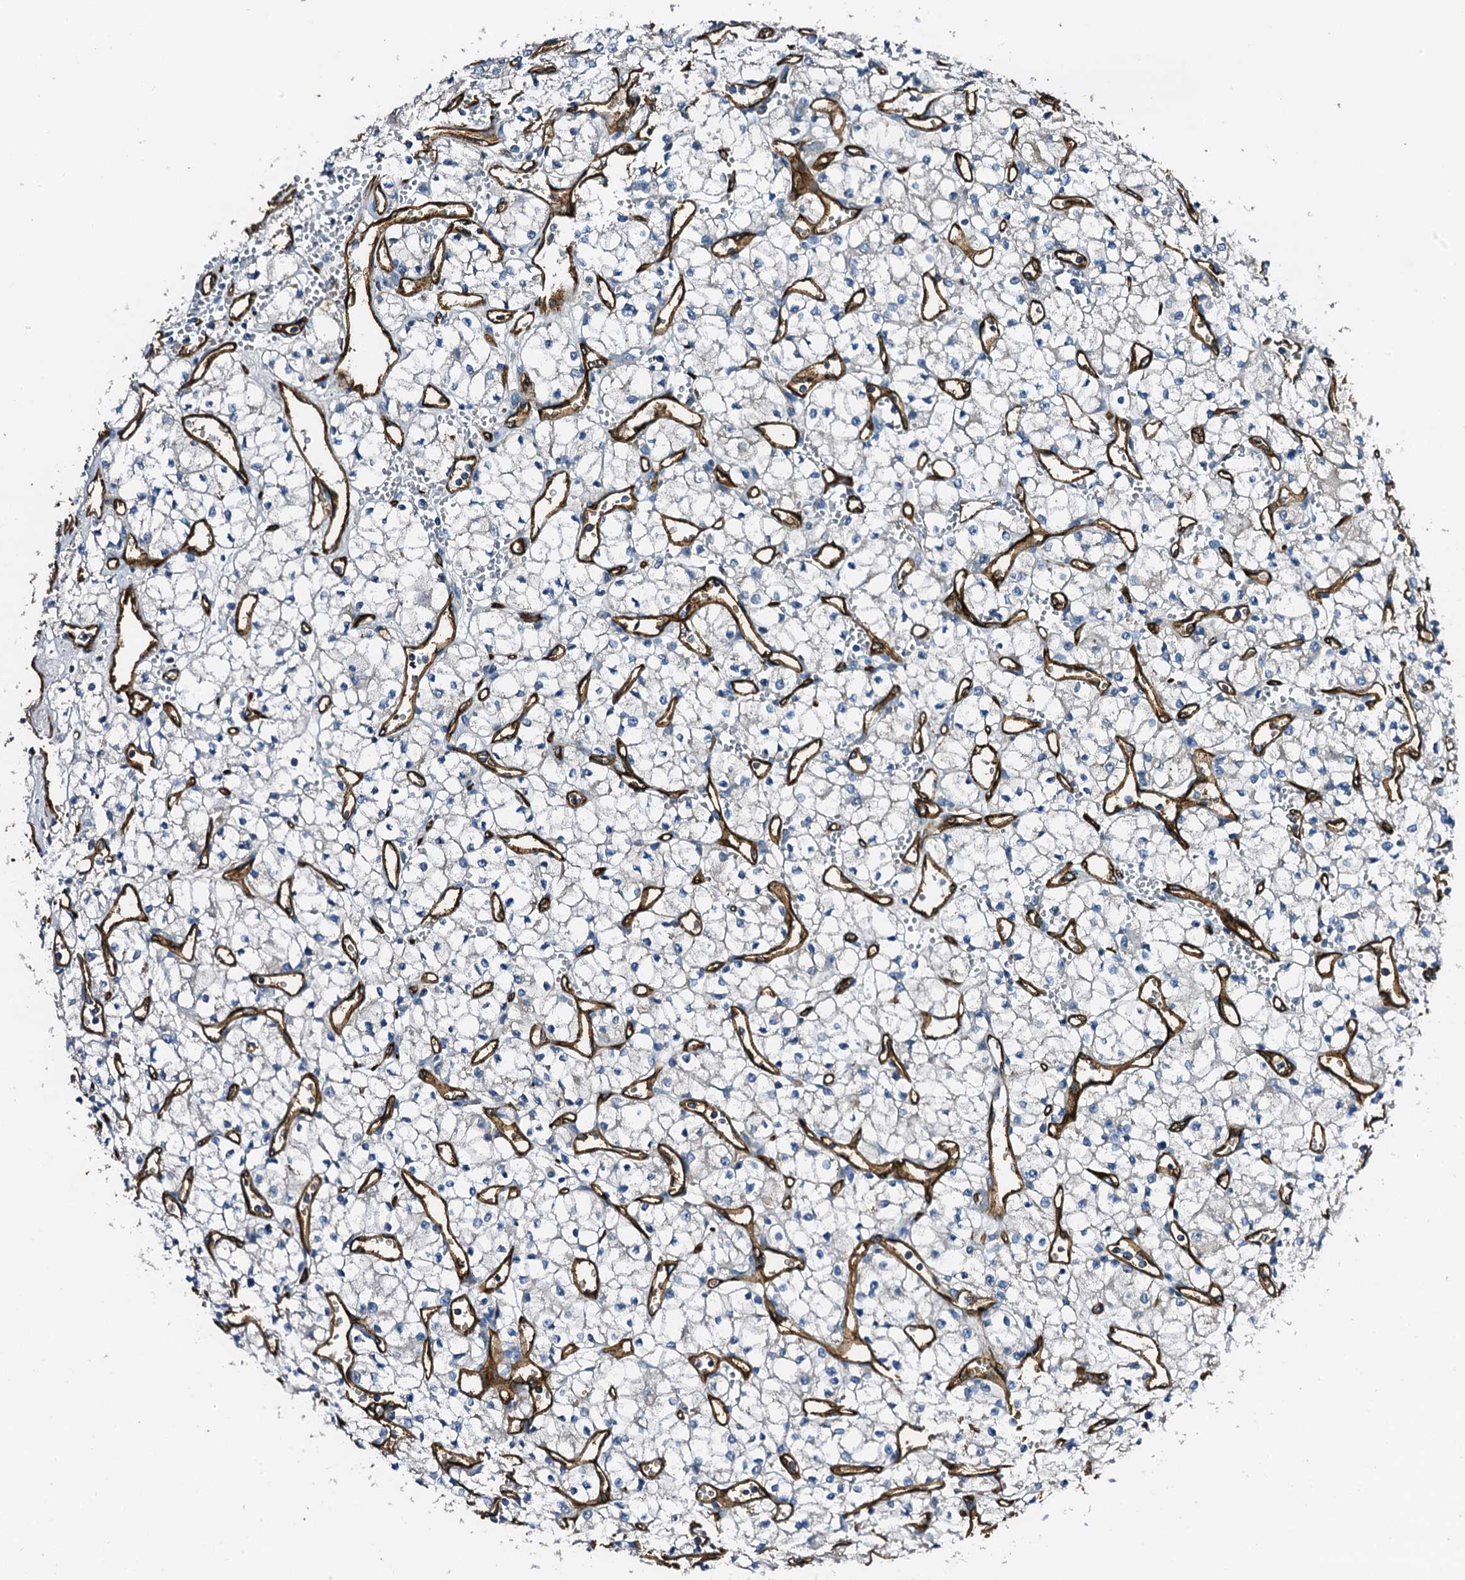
{"staining": {"intensity": "negative", "quantity": "none", "location": "none"}, "tissue": "renal cancer", "cell_type": "Tumor cells", "image_type": "cancer", "snomed": [{"axis": "morphology", "description": "Adenocarcinoma, NOS"}, {"axis": "topography", "description": "Kidney"}], "caption": "Immunohistochemistry histopathology image of renal cancer stained for a protein (brown), which demonstrates no staining in tumor cells.", "gene": "DBX1", "patient": {"sex": "male", "age": 59}}